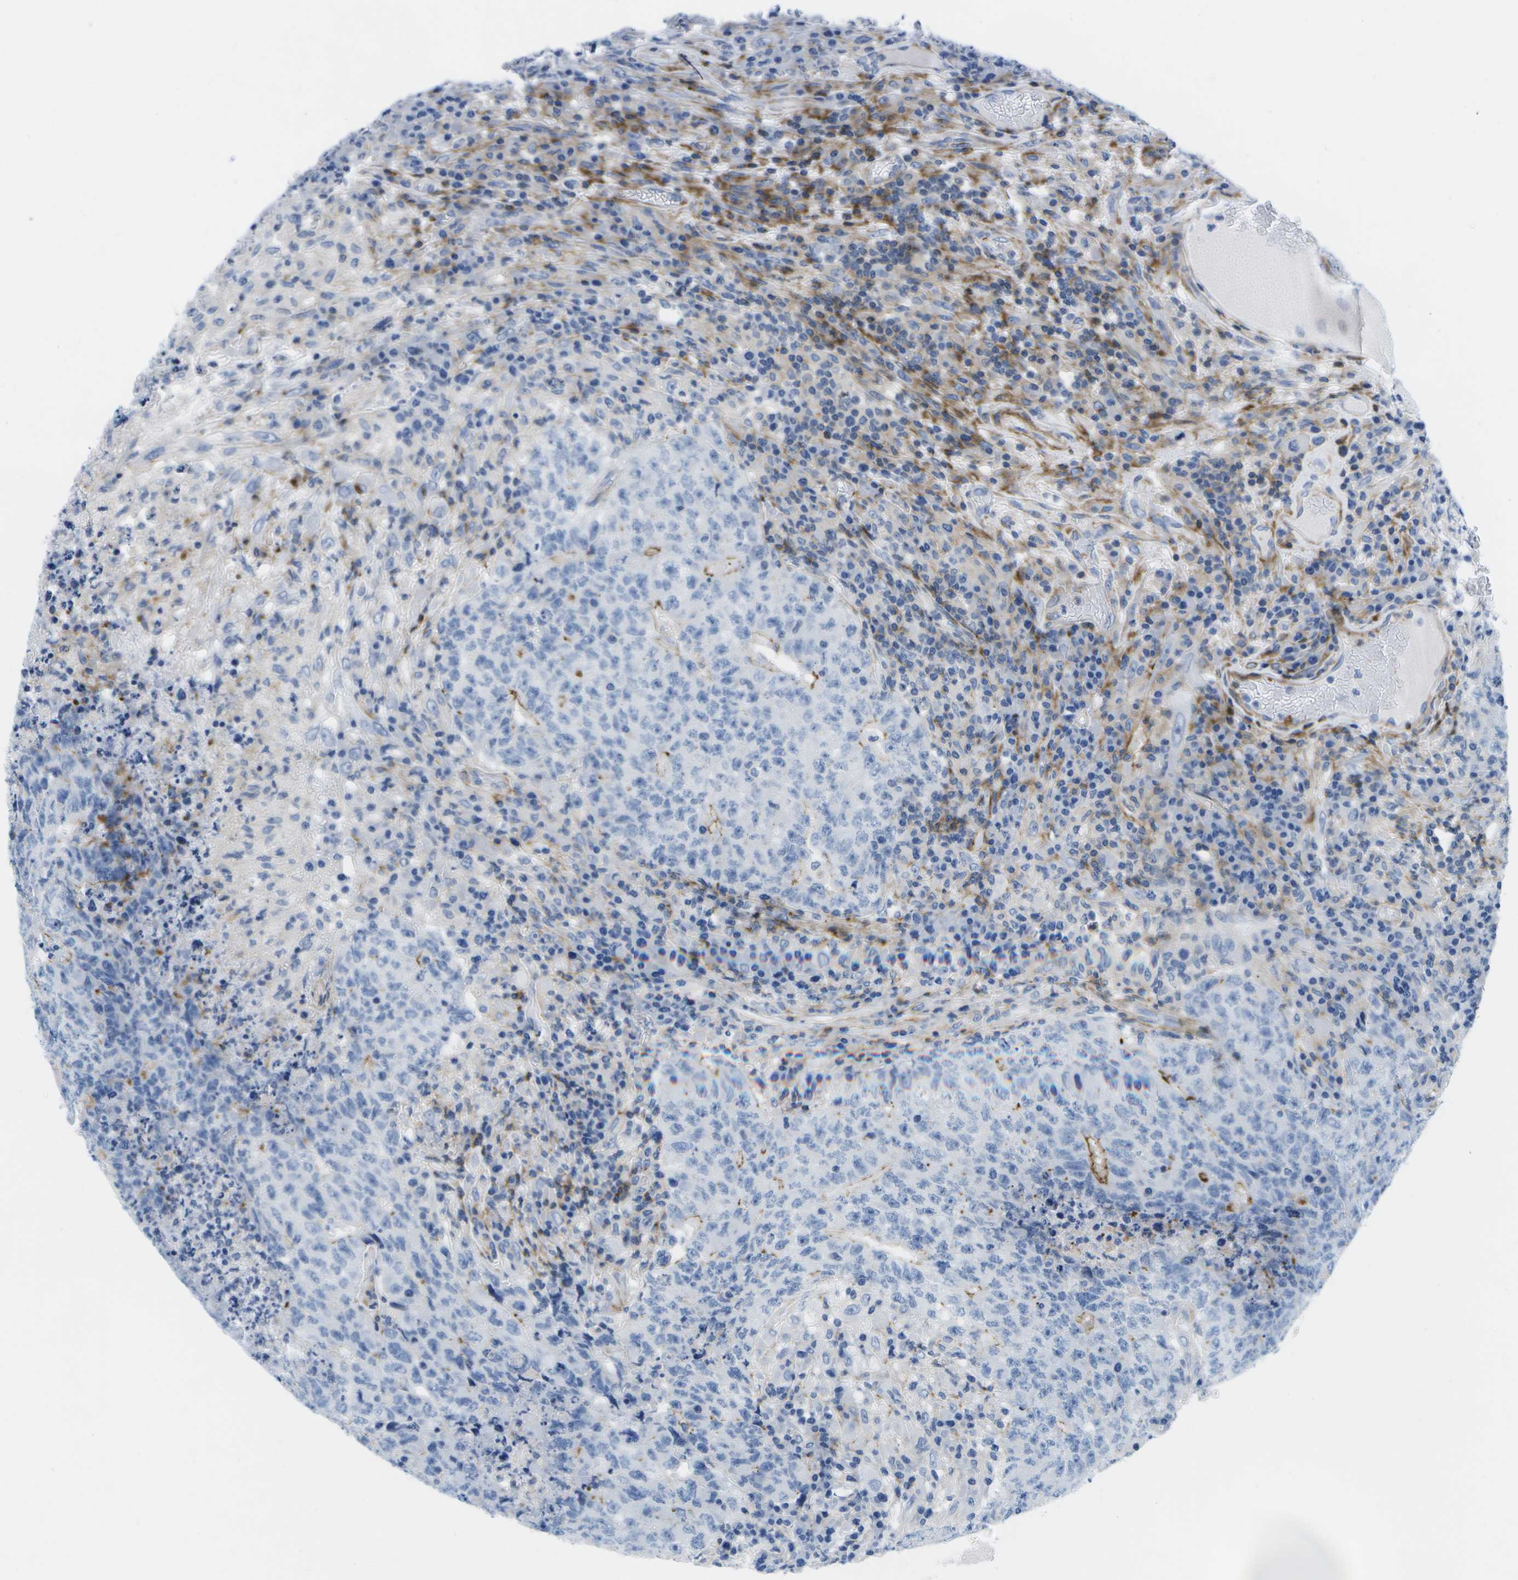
{"staining": {"intensity": "negative", "quantity": "none", "location": "none"}, "tissue": "testis cancer", "cell_type": "Tumor cells", "image_type": "cancer", "snomed": [{"axis": "morphology", "description": "Necrosis, NOS"}, {"axis": "morphology", "description": "Carcinoma, Embryonal, NOS"}, {"axis": "topography", "description": "Testis"}], "caption": "An IHC photomicrograph of testis cancer (embryonal carcinoma) is shown. There is no staining in tumor cells of testis cancer (embryonal carcinoma).", "gene": "ADGRG6", "patient": {"sex": "male", "age": 19}}